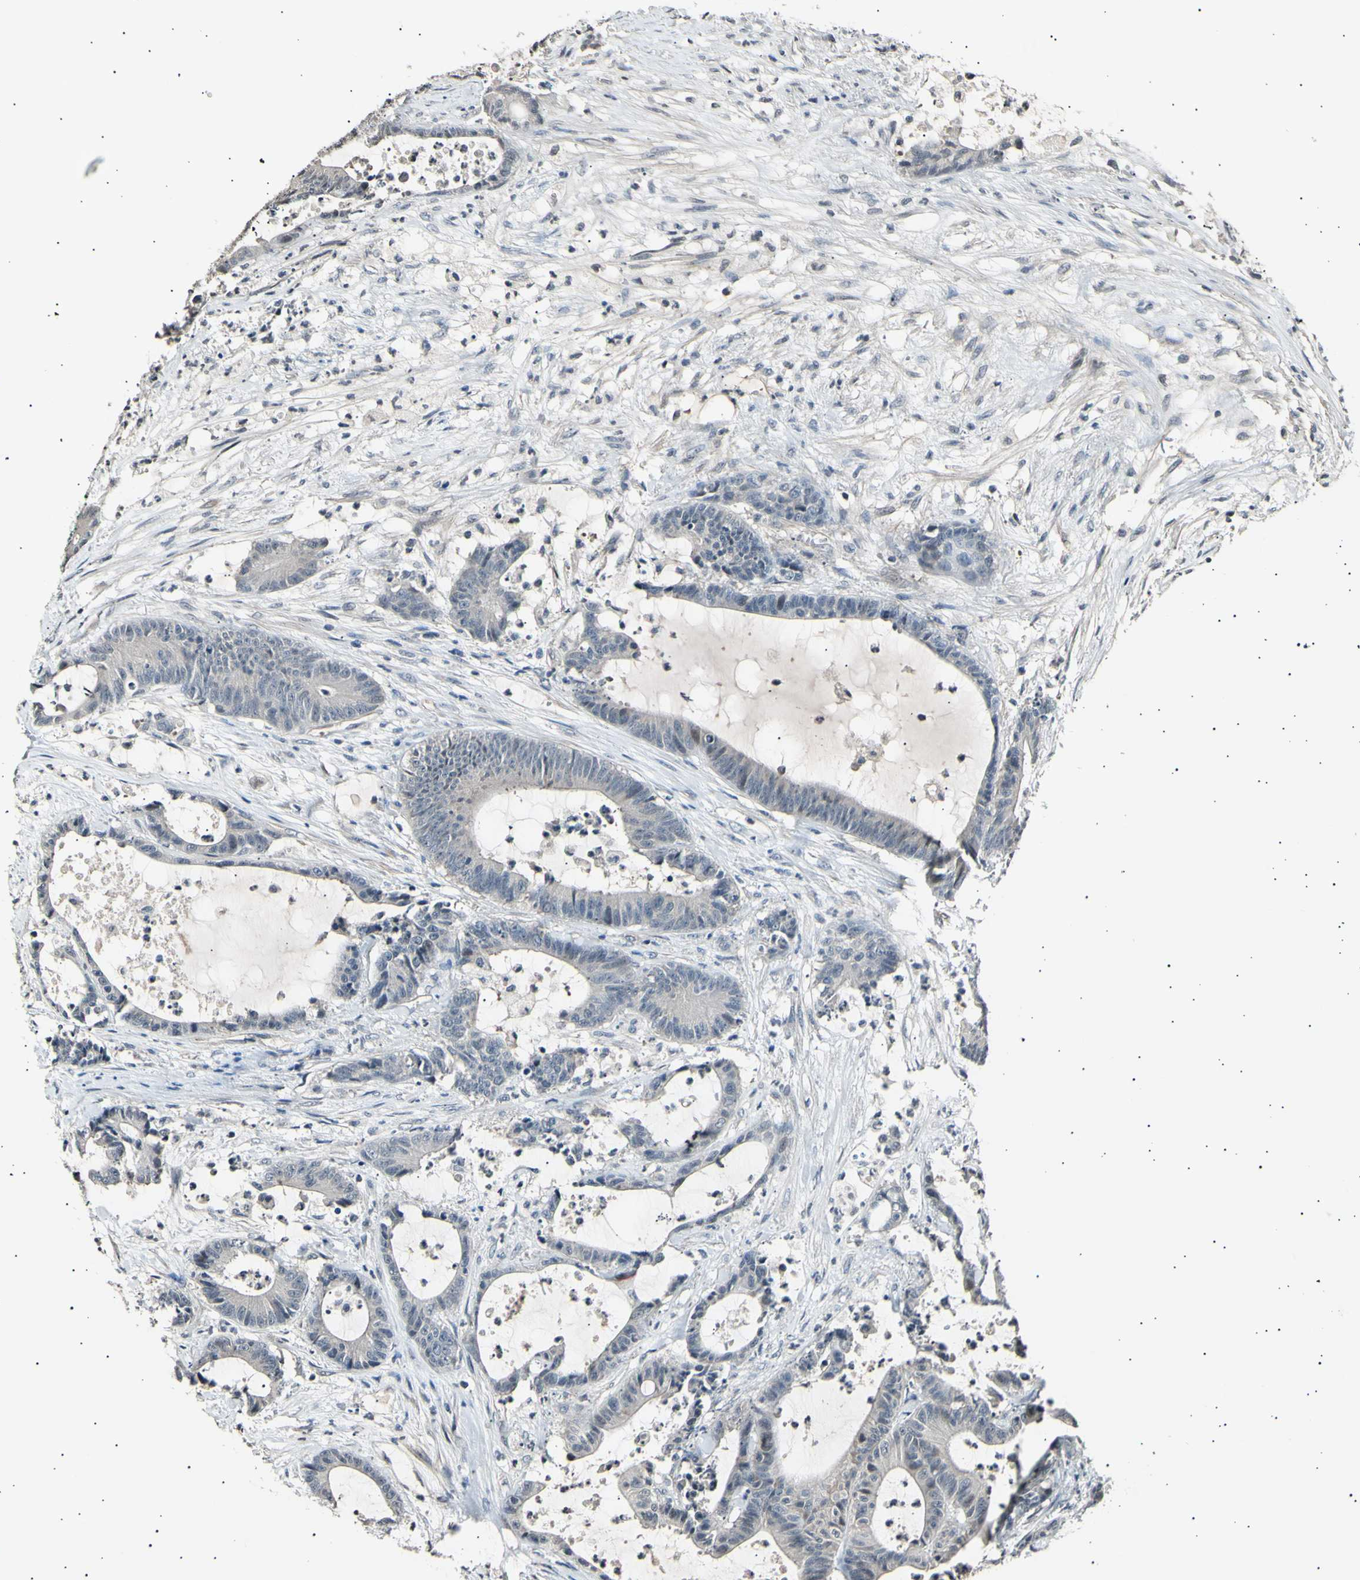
{"staining": {"intensity": "negative", "quantity": "none", "location": "none"}, "tissue": "colorectal cancer", "cell_type": "Tumor cells", "image_type": "cancer", "snomed": [{"axis": "morphology", "description": "Adenocarcinoma, NOS"}, {"axis": "topography", "description": "Colon"}], "caption": "This photomicrograph is of colorectal adenocarcinoma stained with immunohistochemistry to label a protein in brown with the nuclei are counter-stained blue. There is no expression in tumor cells.", "gene": "AK1", "patient": {"sex": "female", "age": 84}}